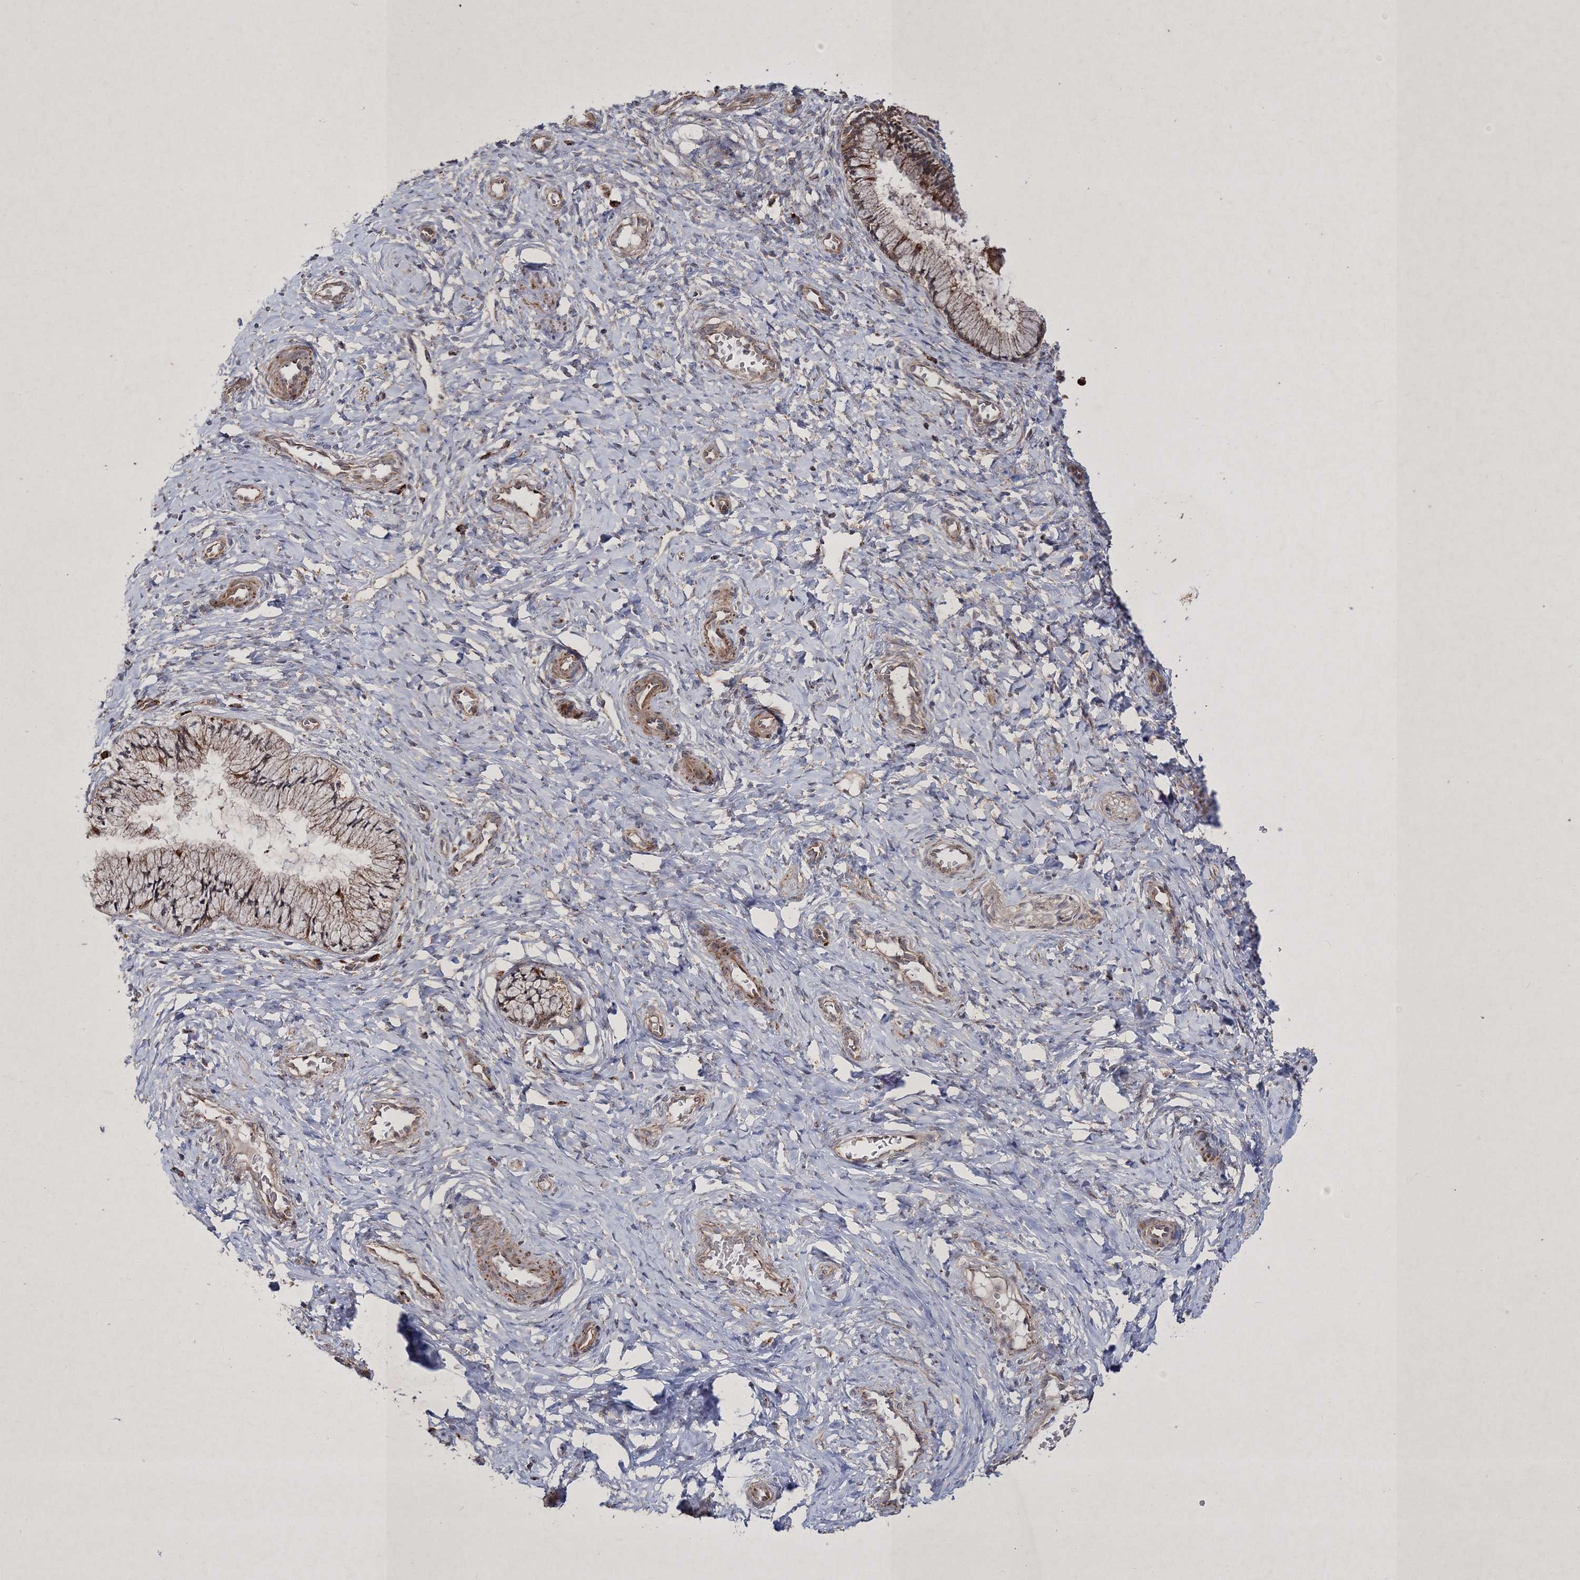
{"staining": {"intensity": "strong", "quantity": "25%-75%", "location": "cytoplasmic/membranous"}, "tissue": "cervix", "cell_type": "Glandular cells", "image_type": "normal", "snomed": [{"axis": "morphology", "description": "Normal tissue, NOS"}, {"axis": "topography", "description": "Cervix"}], "caption": "Brown immunohistochemical staining in normal cervix reveals strong cytoplasmic/membranous expression in approximately 25%-75% of glandular cells. The staining was performed using DAB (3,3'-diaminobenzidine), with brown indicating positive protein expression. Nuclei are stained blue with hematoxylin.", "gene": "SCRN3", "patient": {"sex": "female", "age": 27}}